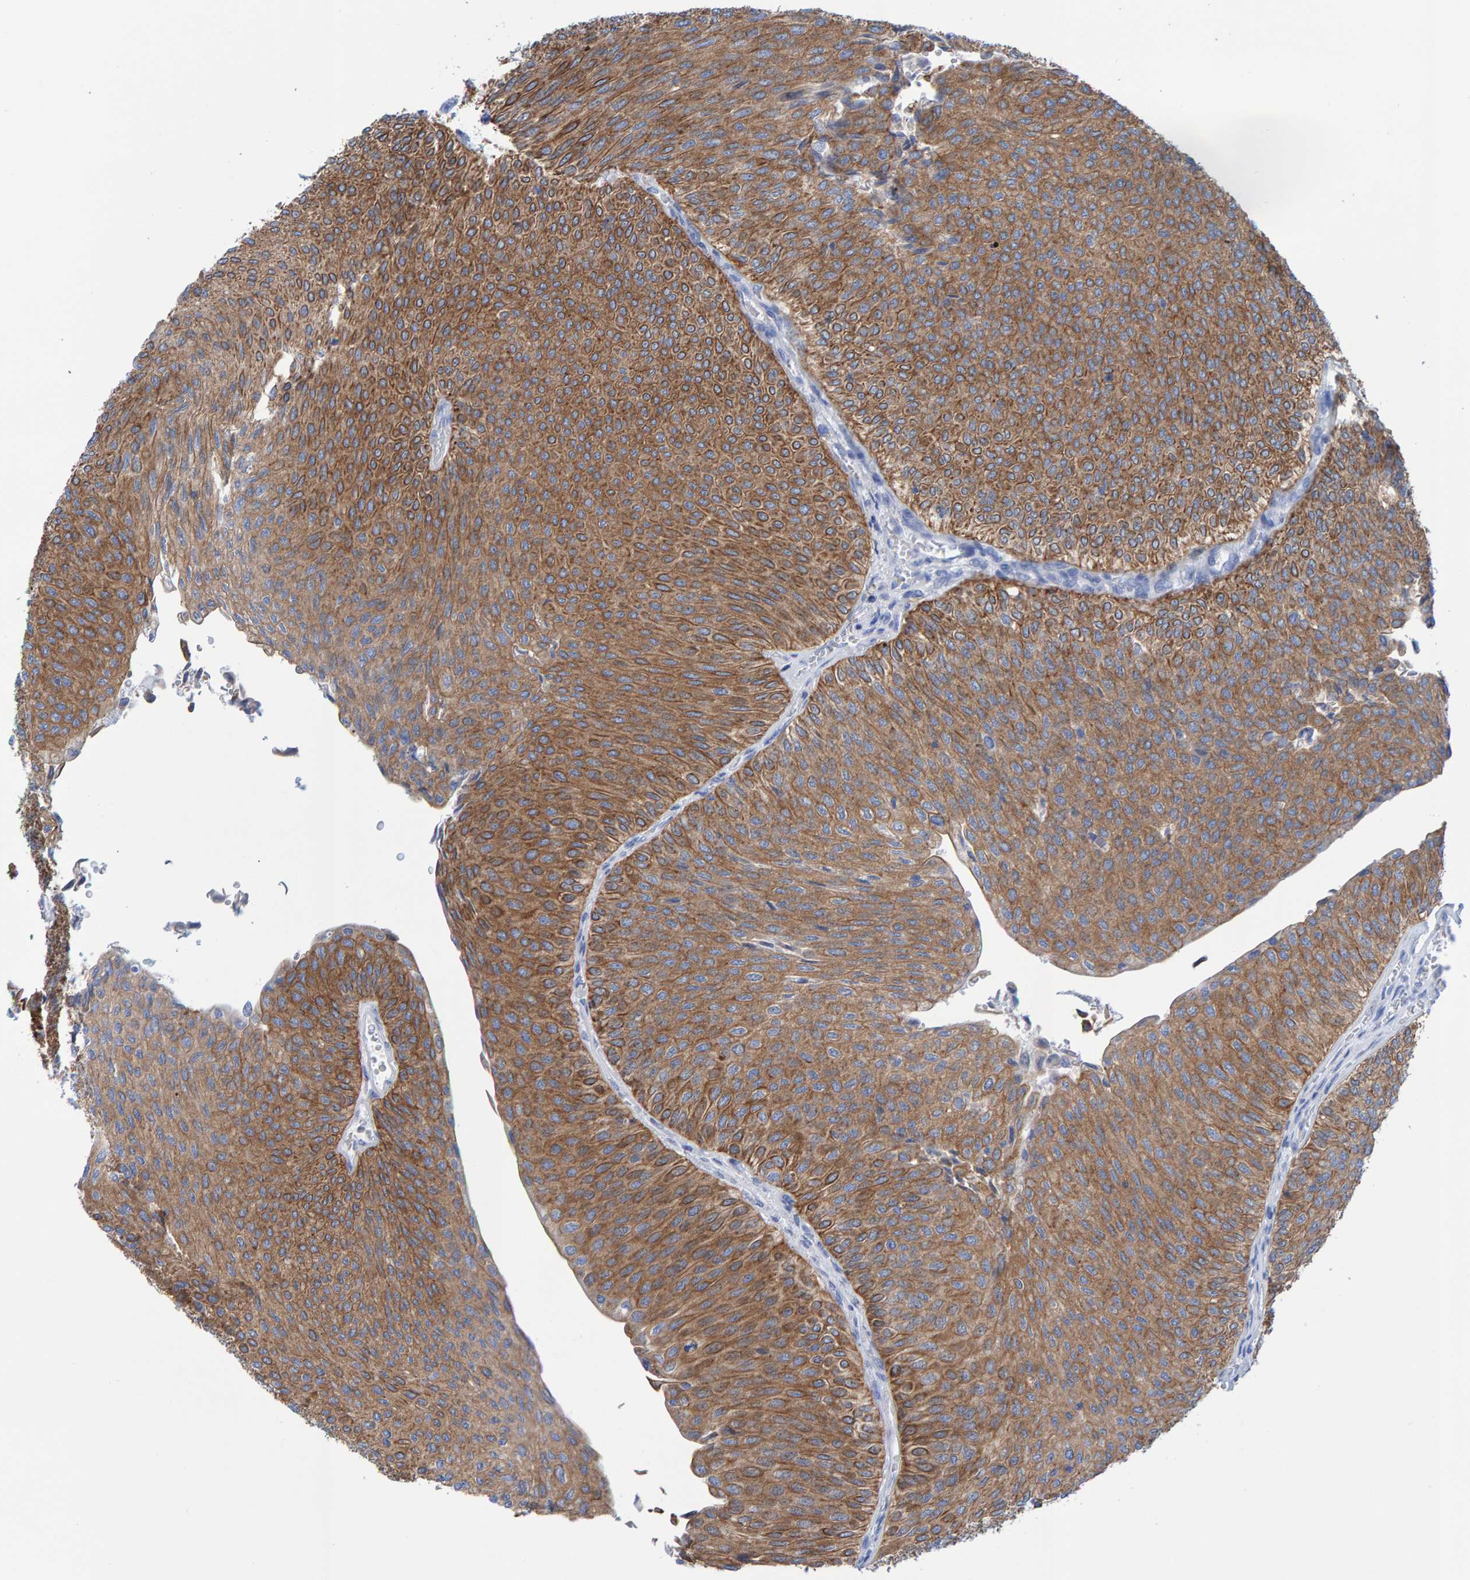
{"staining": {"intensity": "moderate", "quantity": ">75%", "location": "cytoplasmic/membranous"}, "tissue": "urothelial cancer", "cell_type": "Tumor cells", "image_type": "cancer", "snomed": [{"axis": "morphology", "description": "Urothelial carcinoma, Low grade"}, {"axis": "topography", "description": "Urinary bladder"}], "caption": "Urothelial carcinoma (low-grade) stained with a brown dye reveals moderate cytoplasmic/membranous positive expression in about >75% of tumor cells.", "gene": "JAKMIP3", "patient": {"sex": "male", "age": 78}}